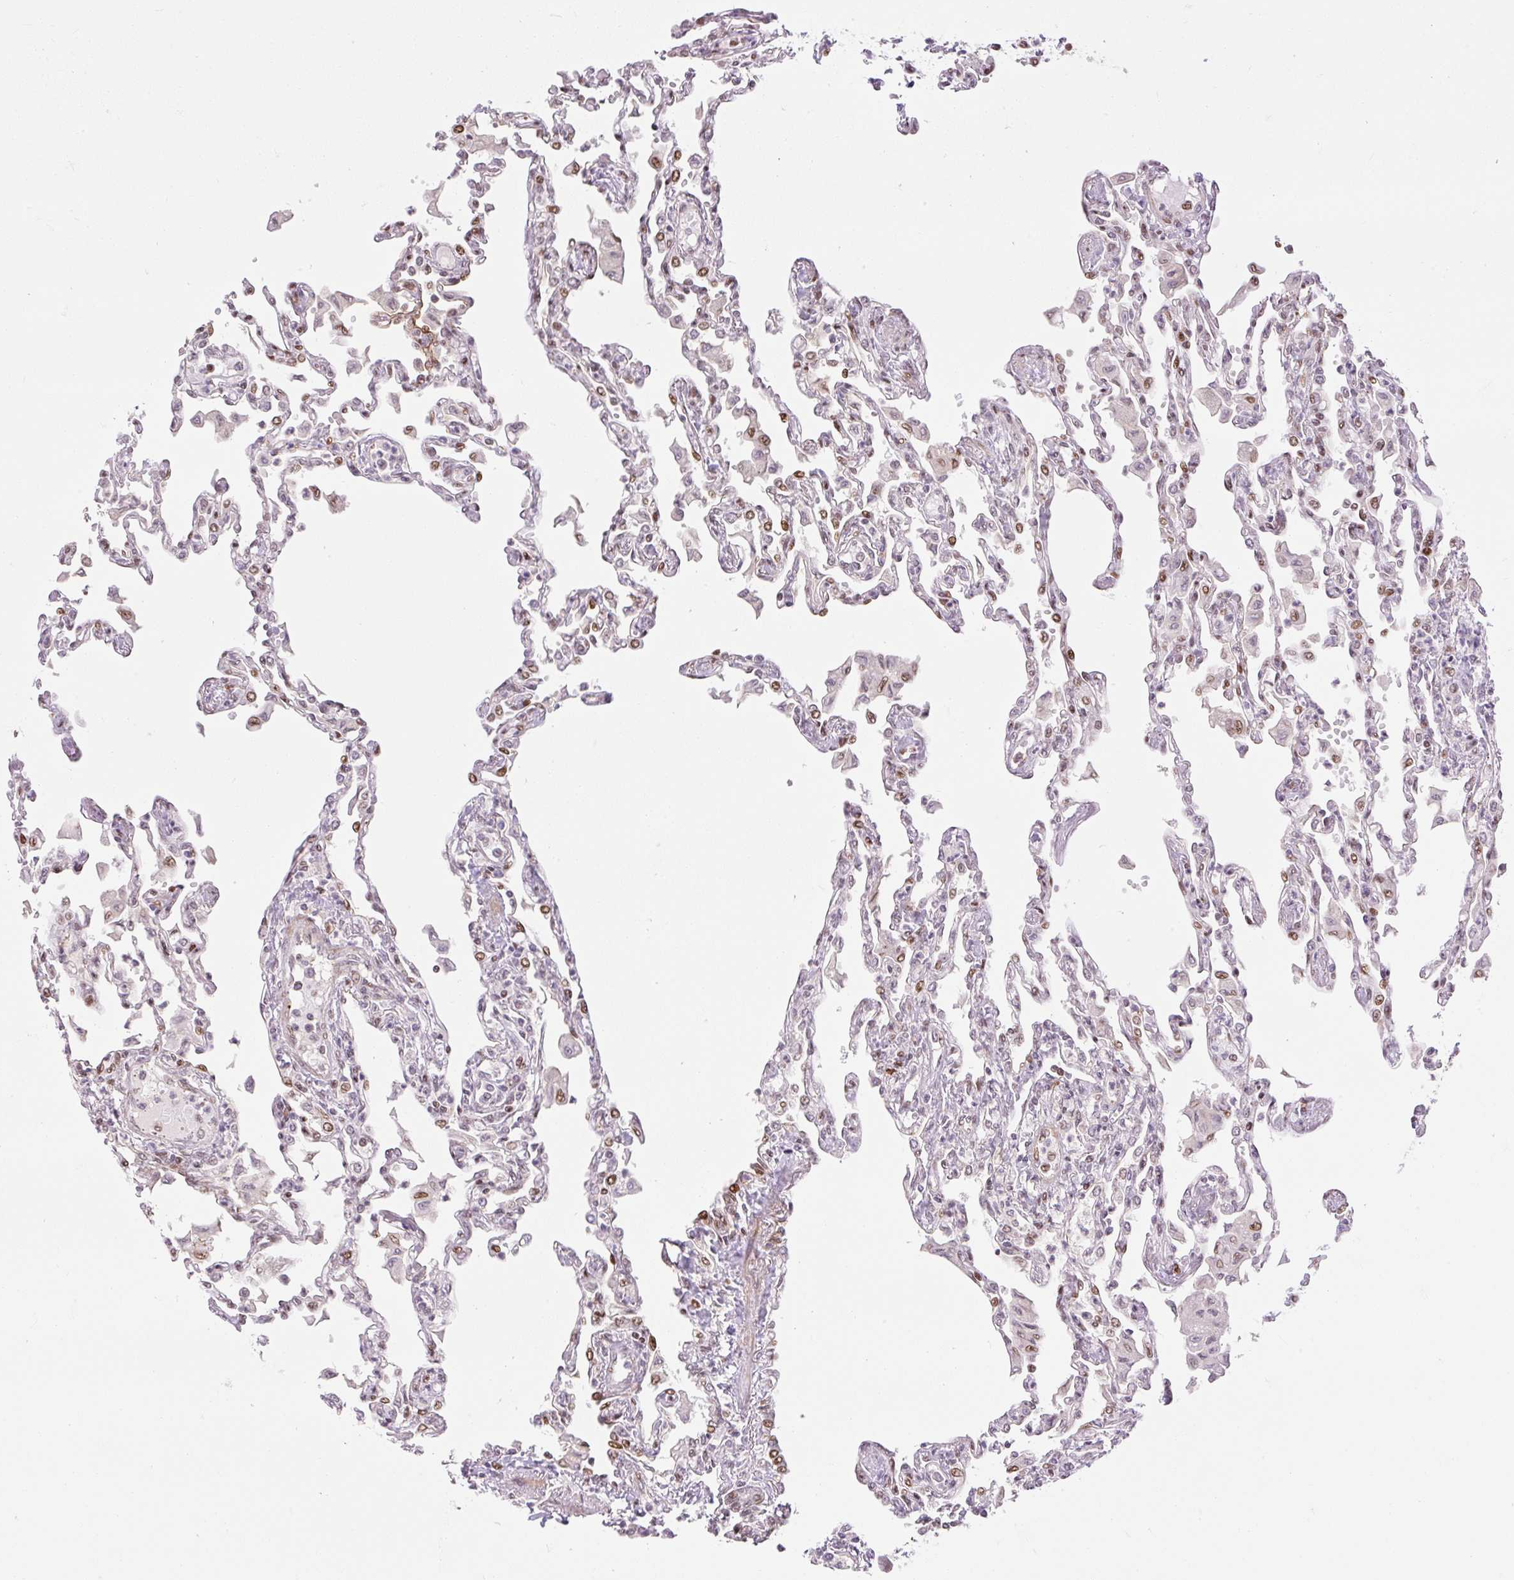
{"staining": {"intensity": "moderate", "quantity": "25%-75%", "location": "nuclear"}, "tissue": "lung", "cell_type": "Alveolar cells", "image_type": "normal", "snomed": [{"axis": "morphology", "description": "Normal tissue, NOS"}, {"axis": "topography", "description": "Bronchus"}, {"axis": "topography", "description": "Lung"}], "caption": "Brown immunohistochemical staining in normal human lung displays moderate nuclear staining in about 25%-75% of alveolar cells.", "gene": "RIPPLY3", "patient": {"sex": "female", "age": 49}}